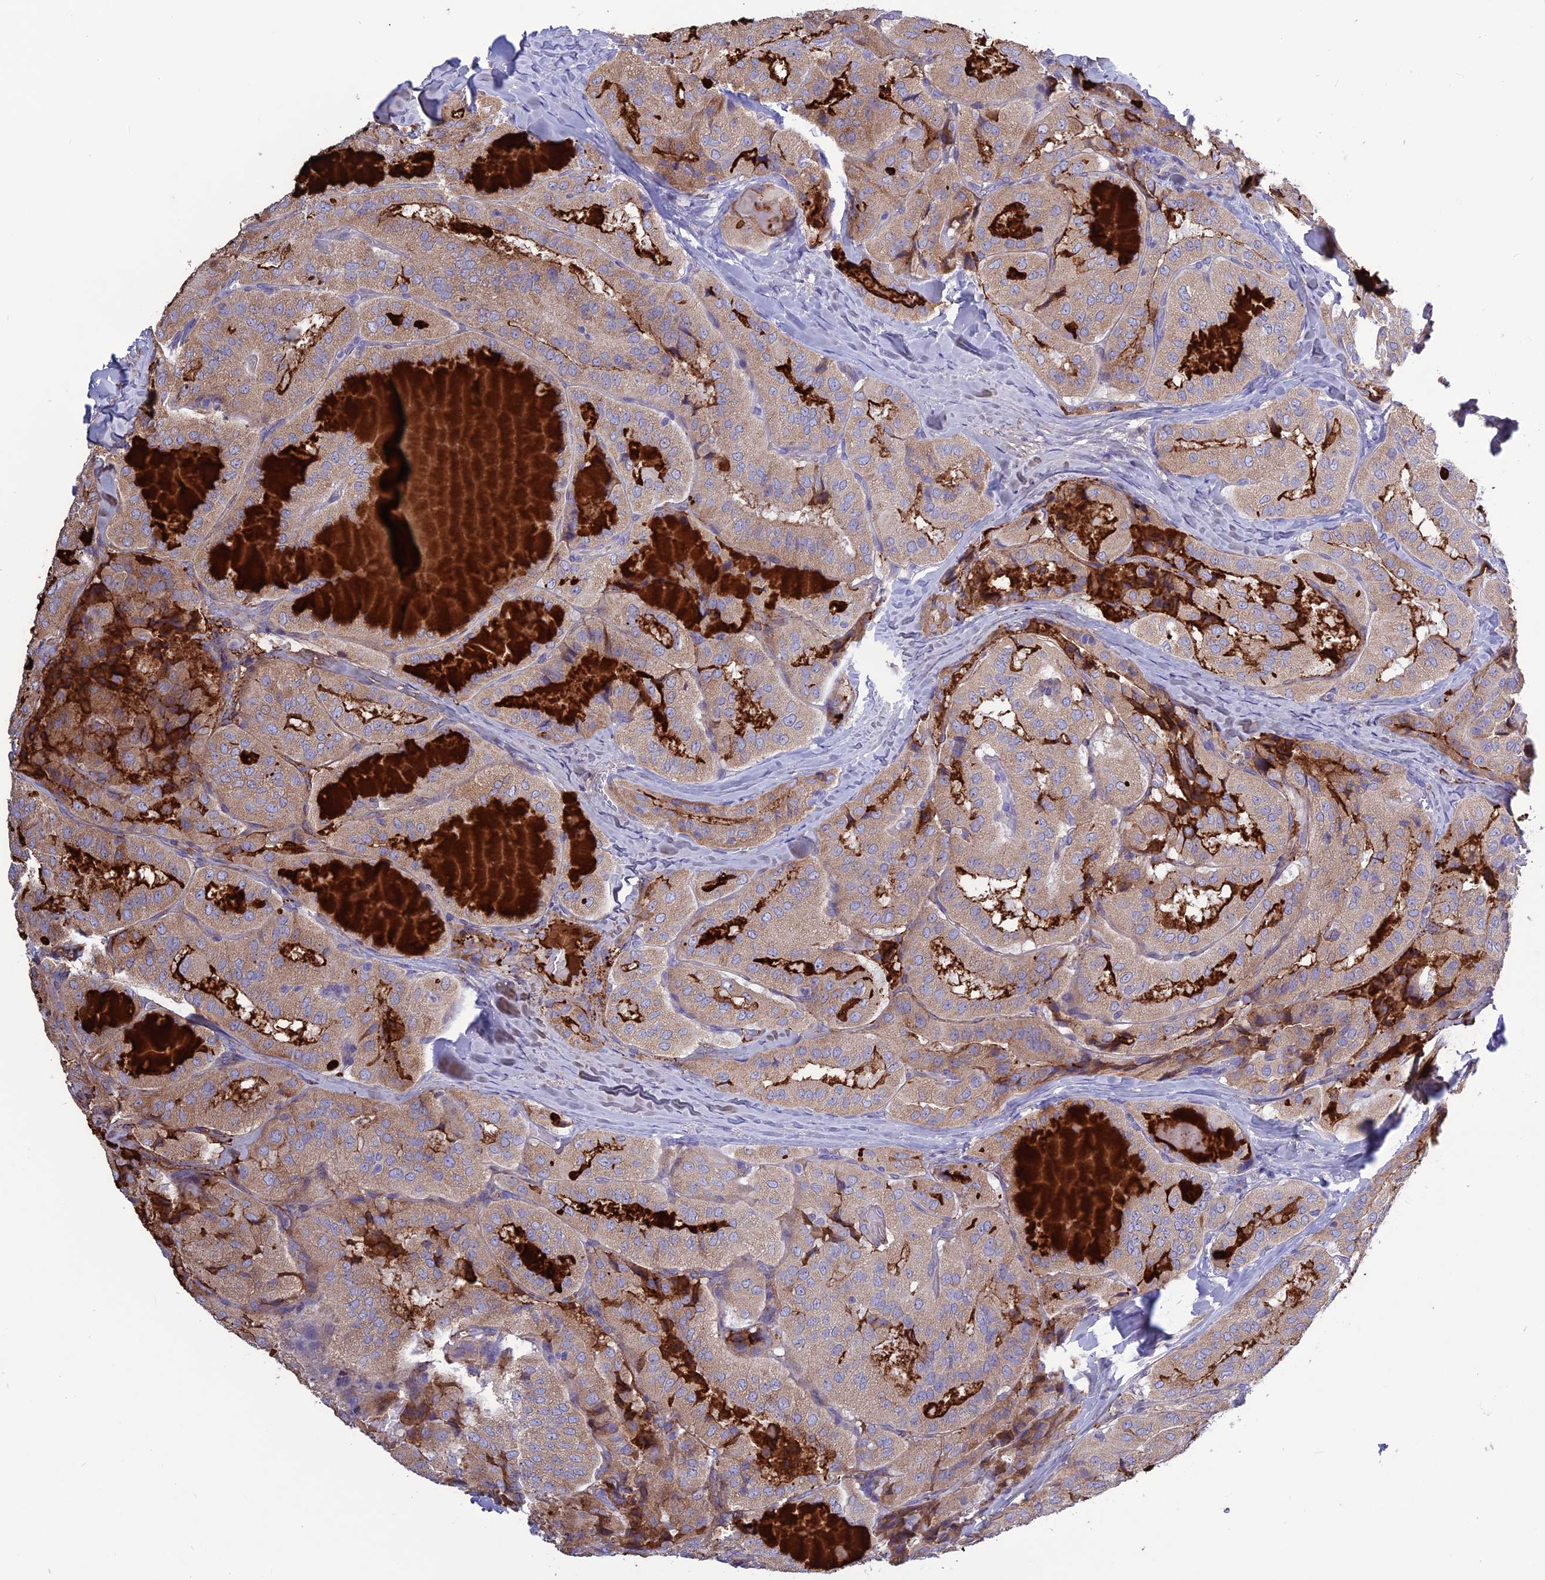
{"staining": {"intensity": "moderate", "quantity": "<25%", "location": "cytoplasmic/membranous"}, "tissue": "thyroid cancer", "cell_type": "Tumor cells", "image_type": "cancer", "snomed": [{"axis": "morphology", "description": "Normal tissue, NOS"}, {"axis": "morphology", "description": "Papillary adenocarcinoma, NOS"}, {"axis": "topography", "description": "Thyroid gland"}], "caption": "Moderate cytoplasmic/membranous protein staining is present in about <25% of tumor cells in papillary adenocarcinoma (thyroid).", "gene": "BHMT2", "patient": {"sex": "female", "age": 59}}